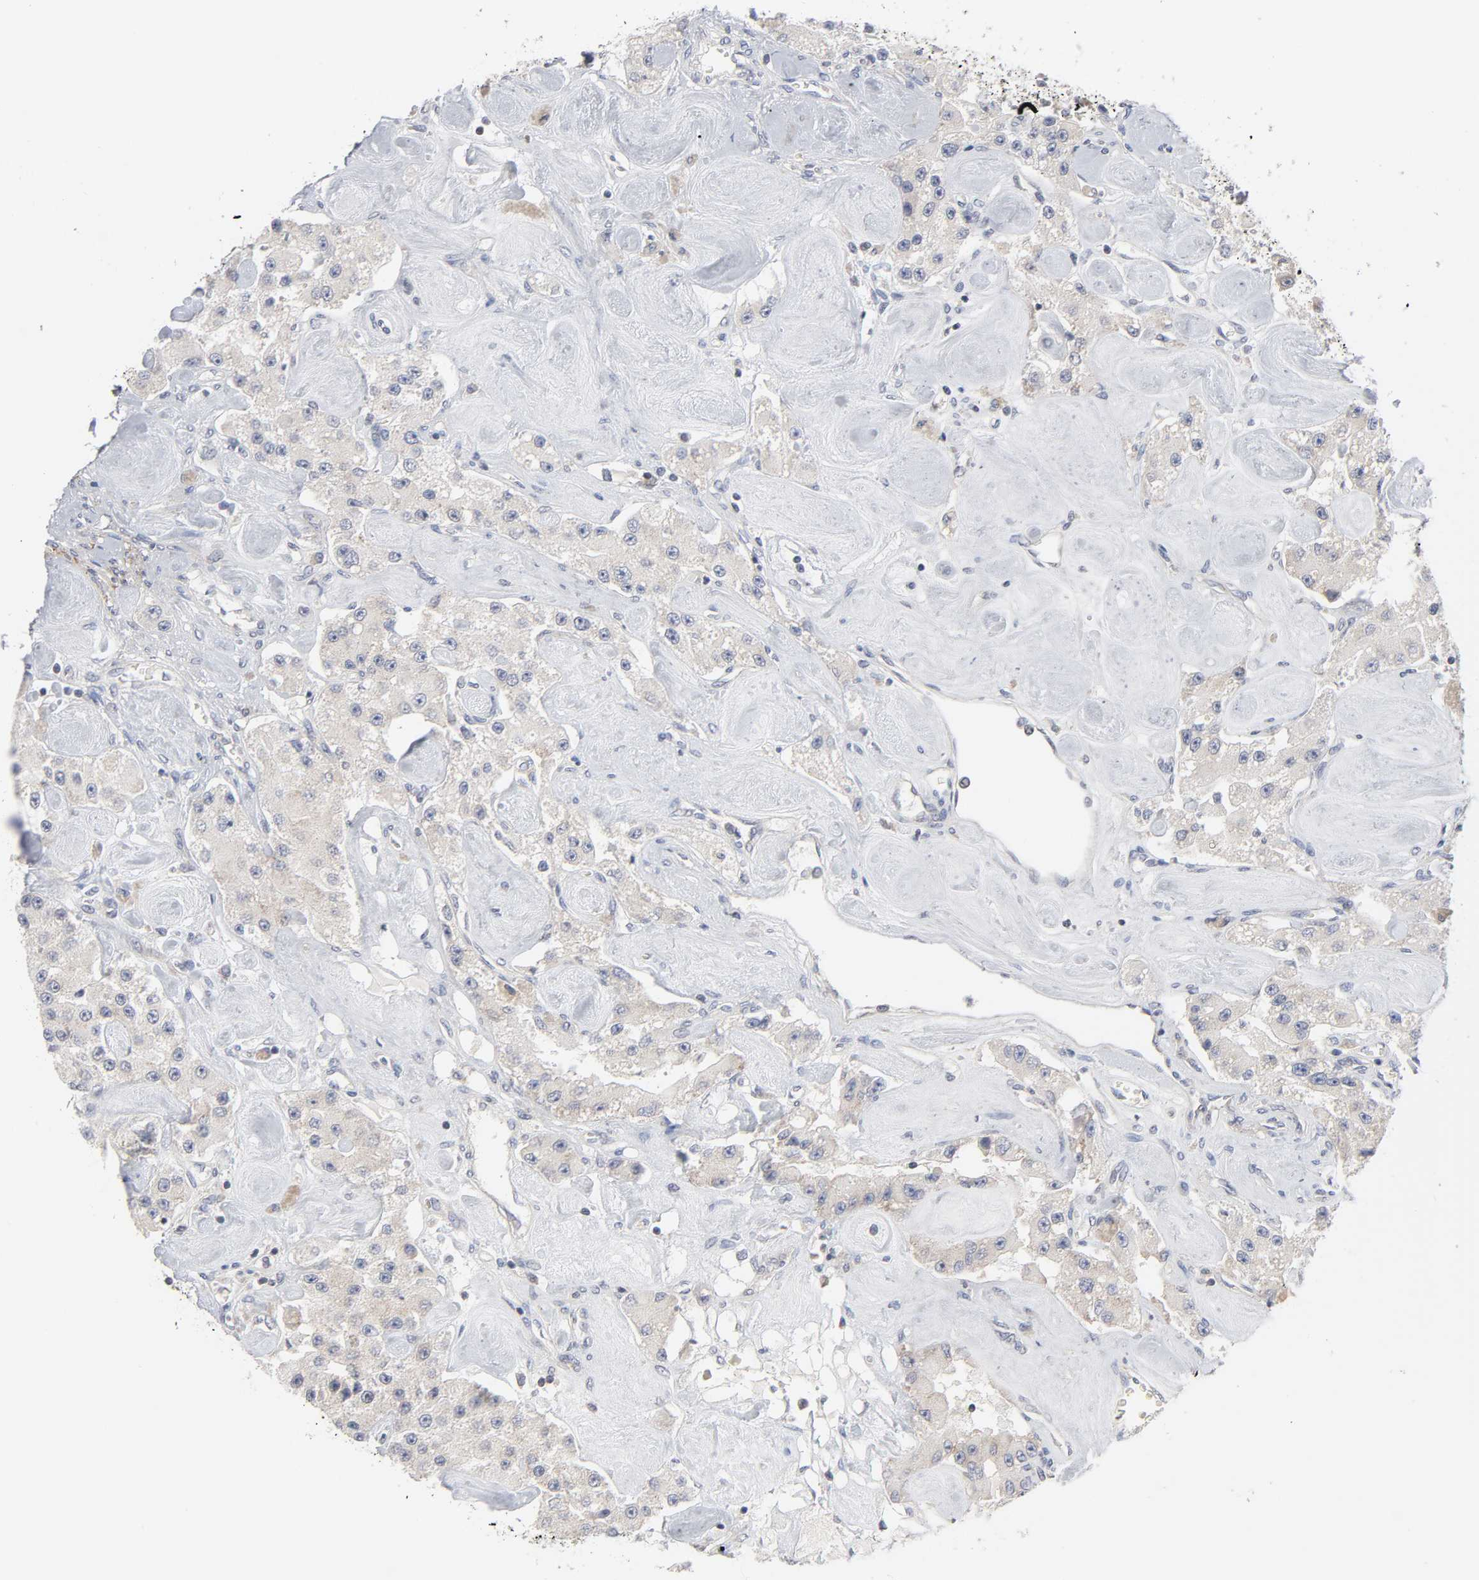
{"staining": {"intensity": "weak", "quantity": "<25%", "location": "cytoplasmic/membranous"}, "tissue": "carcinoid", "cell_type": "Tumor cells", "image_type": "cancer", "snomed": [{"axis": "morphology", "description": "Carcinoid, malignant, NOS"}, {"axis": "topography", "description": "Pancreas"}], "caption": "Malignant carcinoid was stained to show a protein in brown. There is no significant expression in tumor cells.", "gene": "IL4R", "patient": {"sex": "male", "age": 41}}